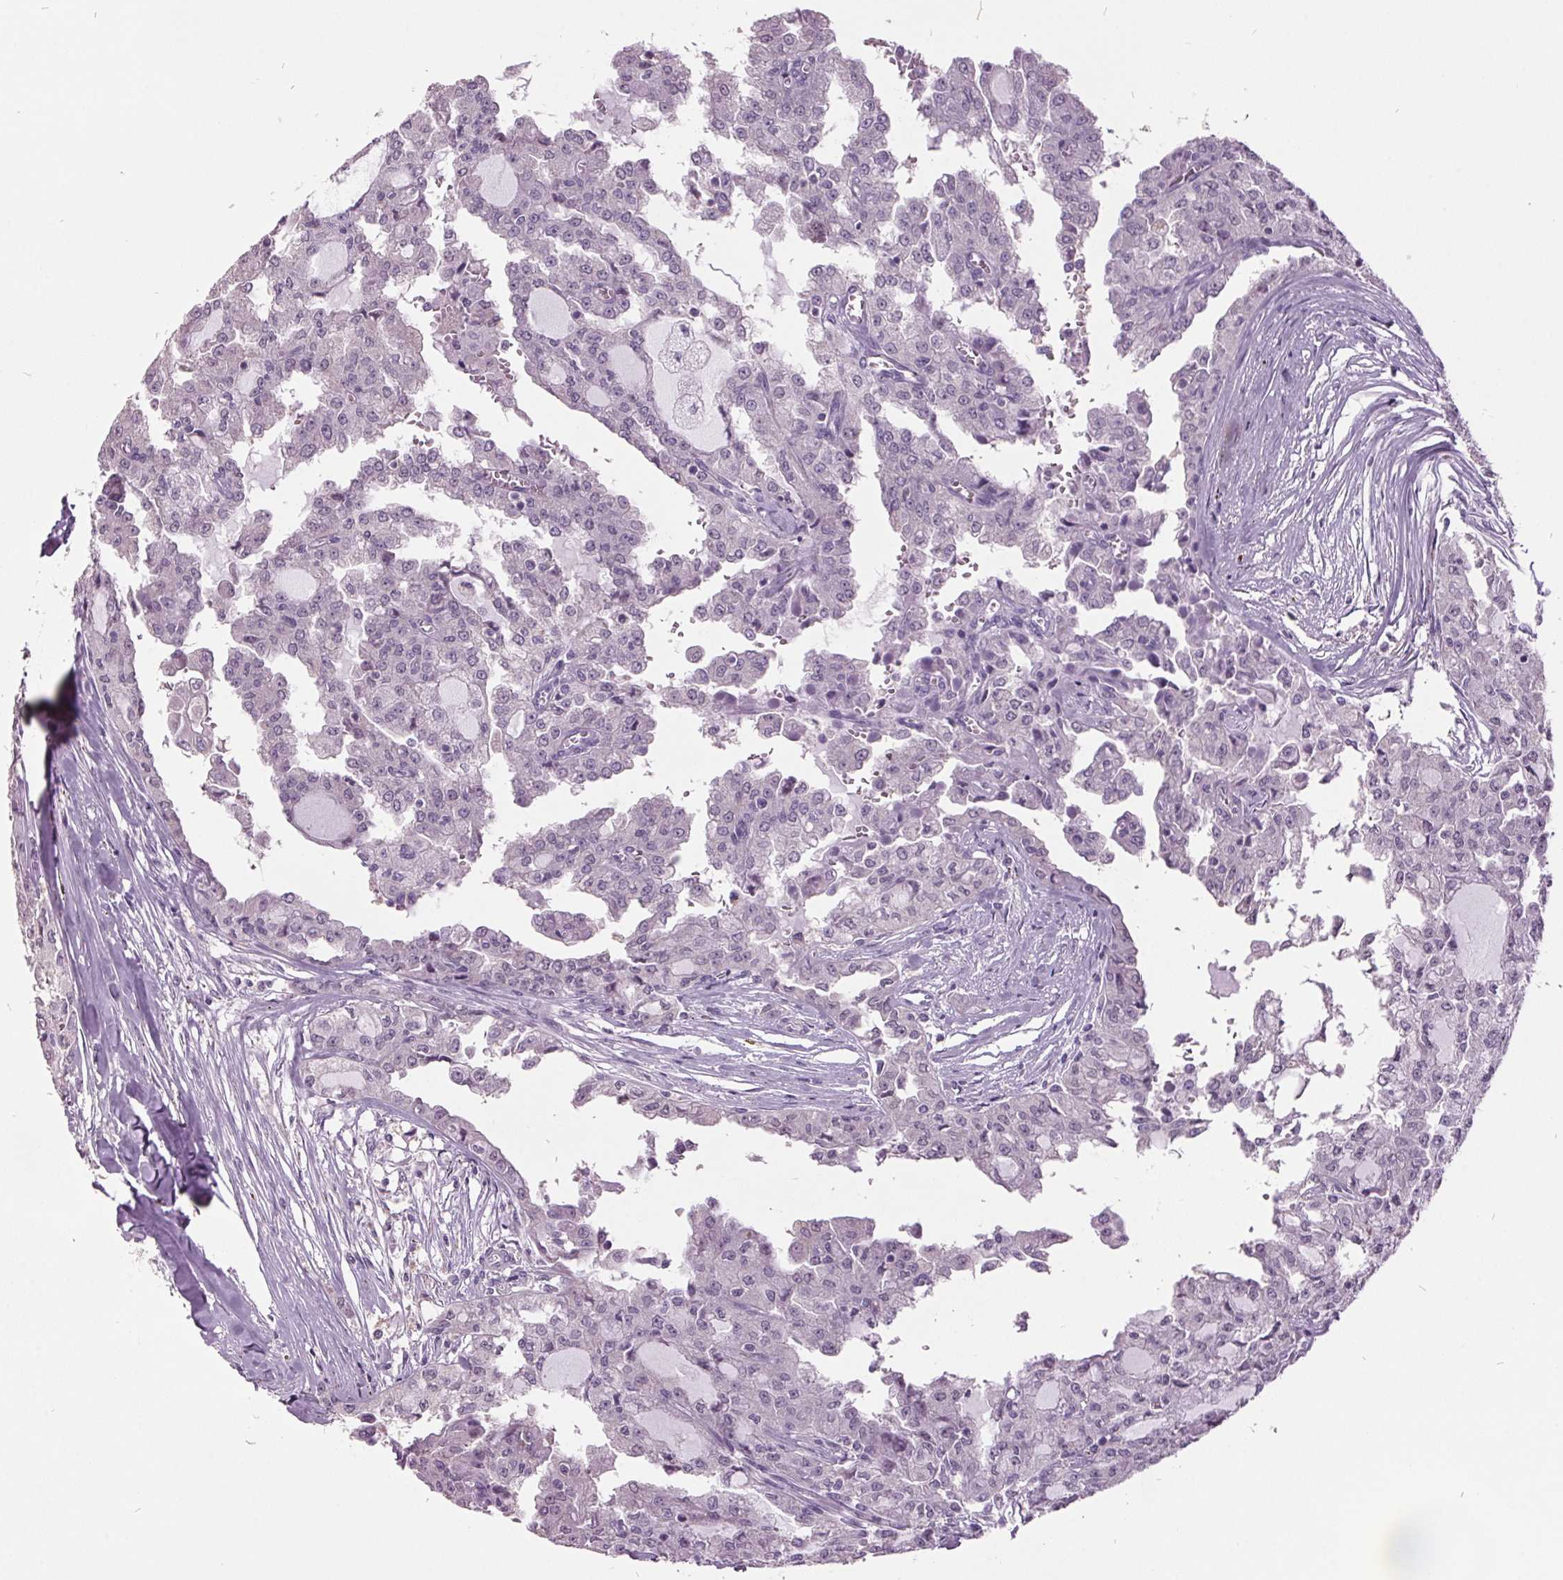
{"staining": {"intensity": "negative", "quantity": "none", "location": "none"}, "tissue": "head and neck cancer", "cell_type": "Tumor cells", "image_type": "cancer", "snomed": [{"axis": "morphology", "description": "Adenocarcinoma, NOS"}, {"axis": "topography", "description": "Head-Neck"}], "caption": "An immunohistochemistry micrograph of adenocarcinoma (head and neck) is shown. There is no staining in tumor cells of adenocarcinoma (head and neck).", "gene": "C2orf16", "patient": {"sex": "male", "age": 64}}